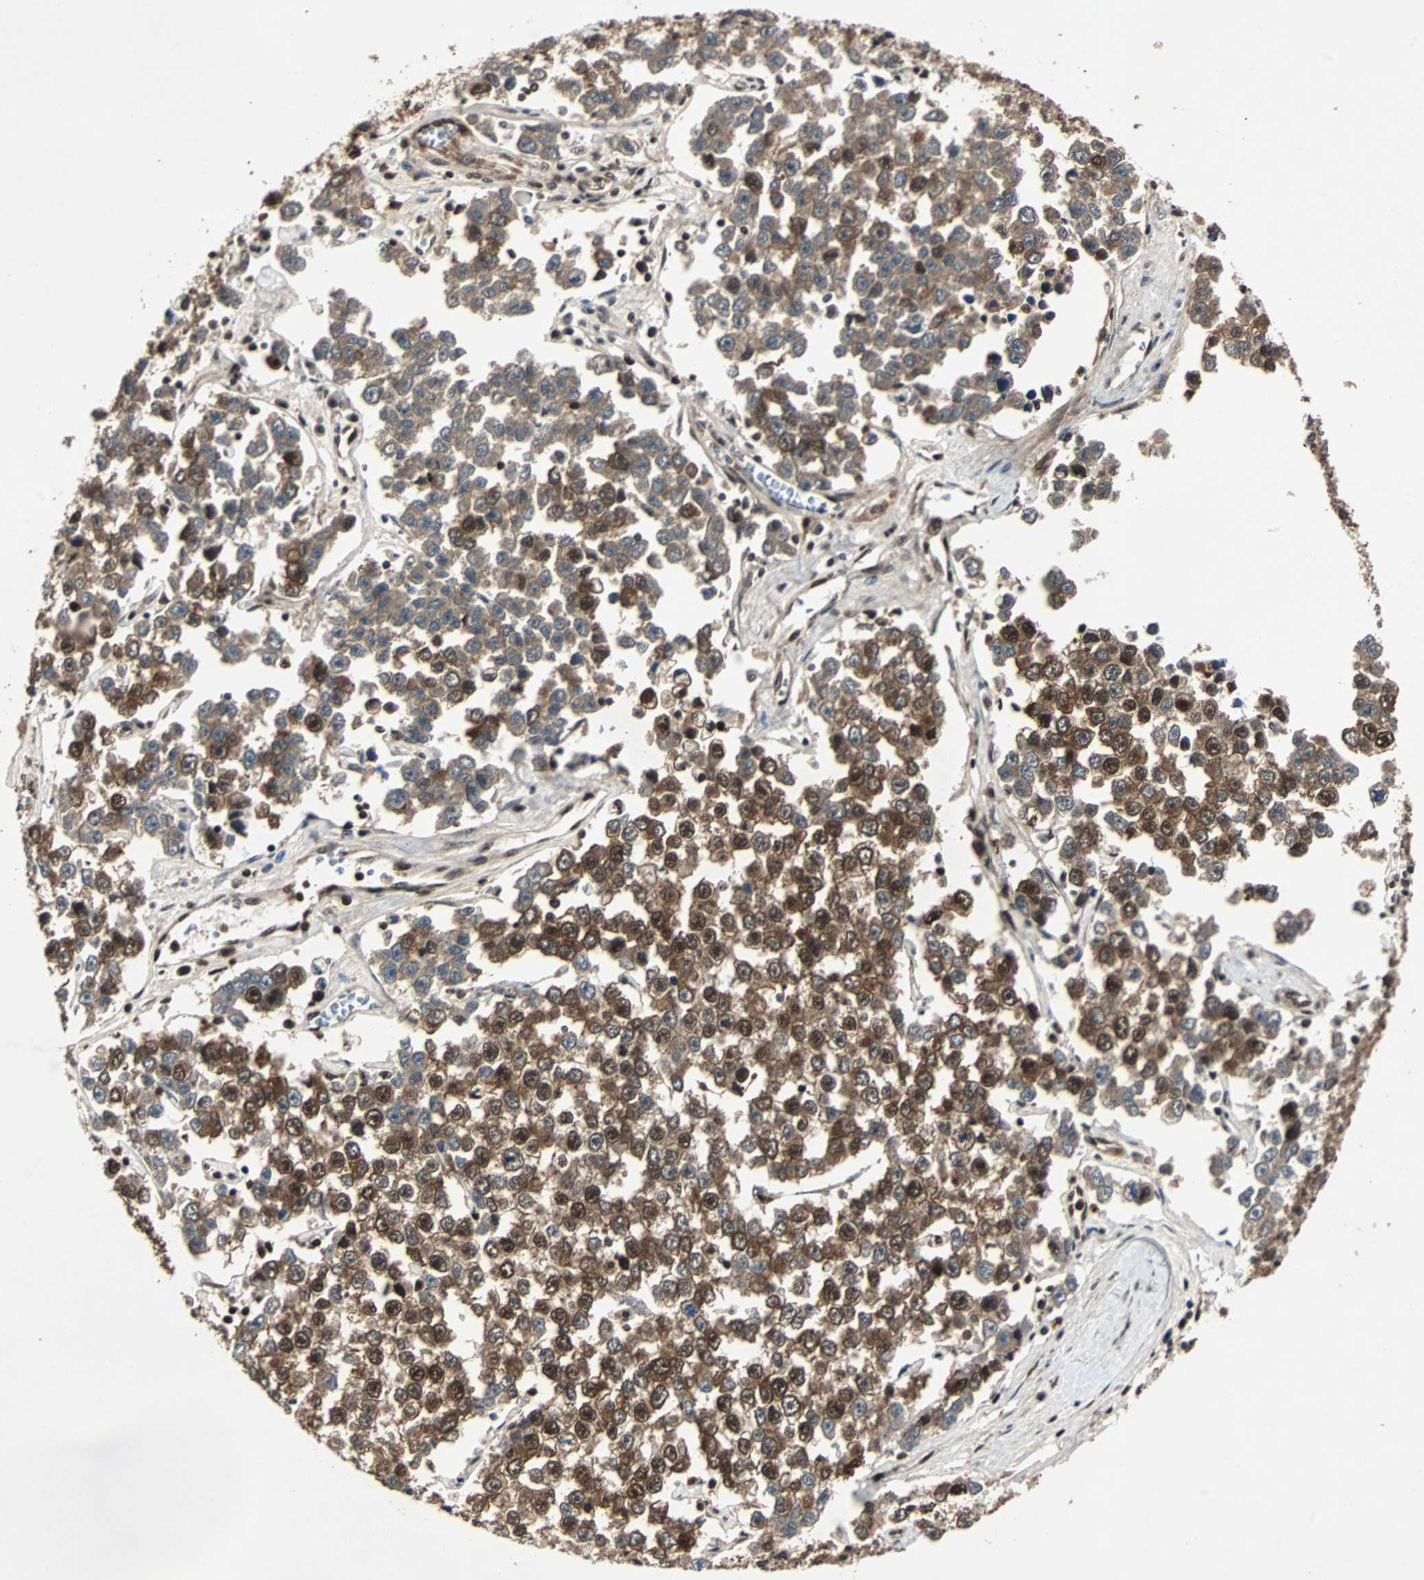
{"staining": {"intensity": "strong", "quantity": ">75%", "location": "cytoplasmic/membranous,nuclear"}, "tissue": "testis cancer", "cell_type": "Tumor cells", "image_type": "cancer", "snomed": [{"axis": "morphology", "description": "Seminoma, NOS"}, {"axis": "morphology", "description": "Carcinoma, Embryonal, NOS"}, {"axis": "topography", "description": "Testis"}], "caption": "An immunohistochemistry (IHC) histopathology image of neoplastic tissue is shown. Protein staining in brown labels strong cytoplasmic/membranous and nuclear positivity in testis cancer (embryonal carcinoma) within tumor cells. The staining was performed using DAB to visualize the protein expression in brown, while the nuclei were stained in blue with hematoxylin (Magnification: 20x).", "gene": "ACLY", "patient": {"sex": "male", "age": 52}}